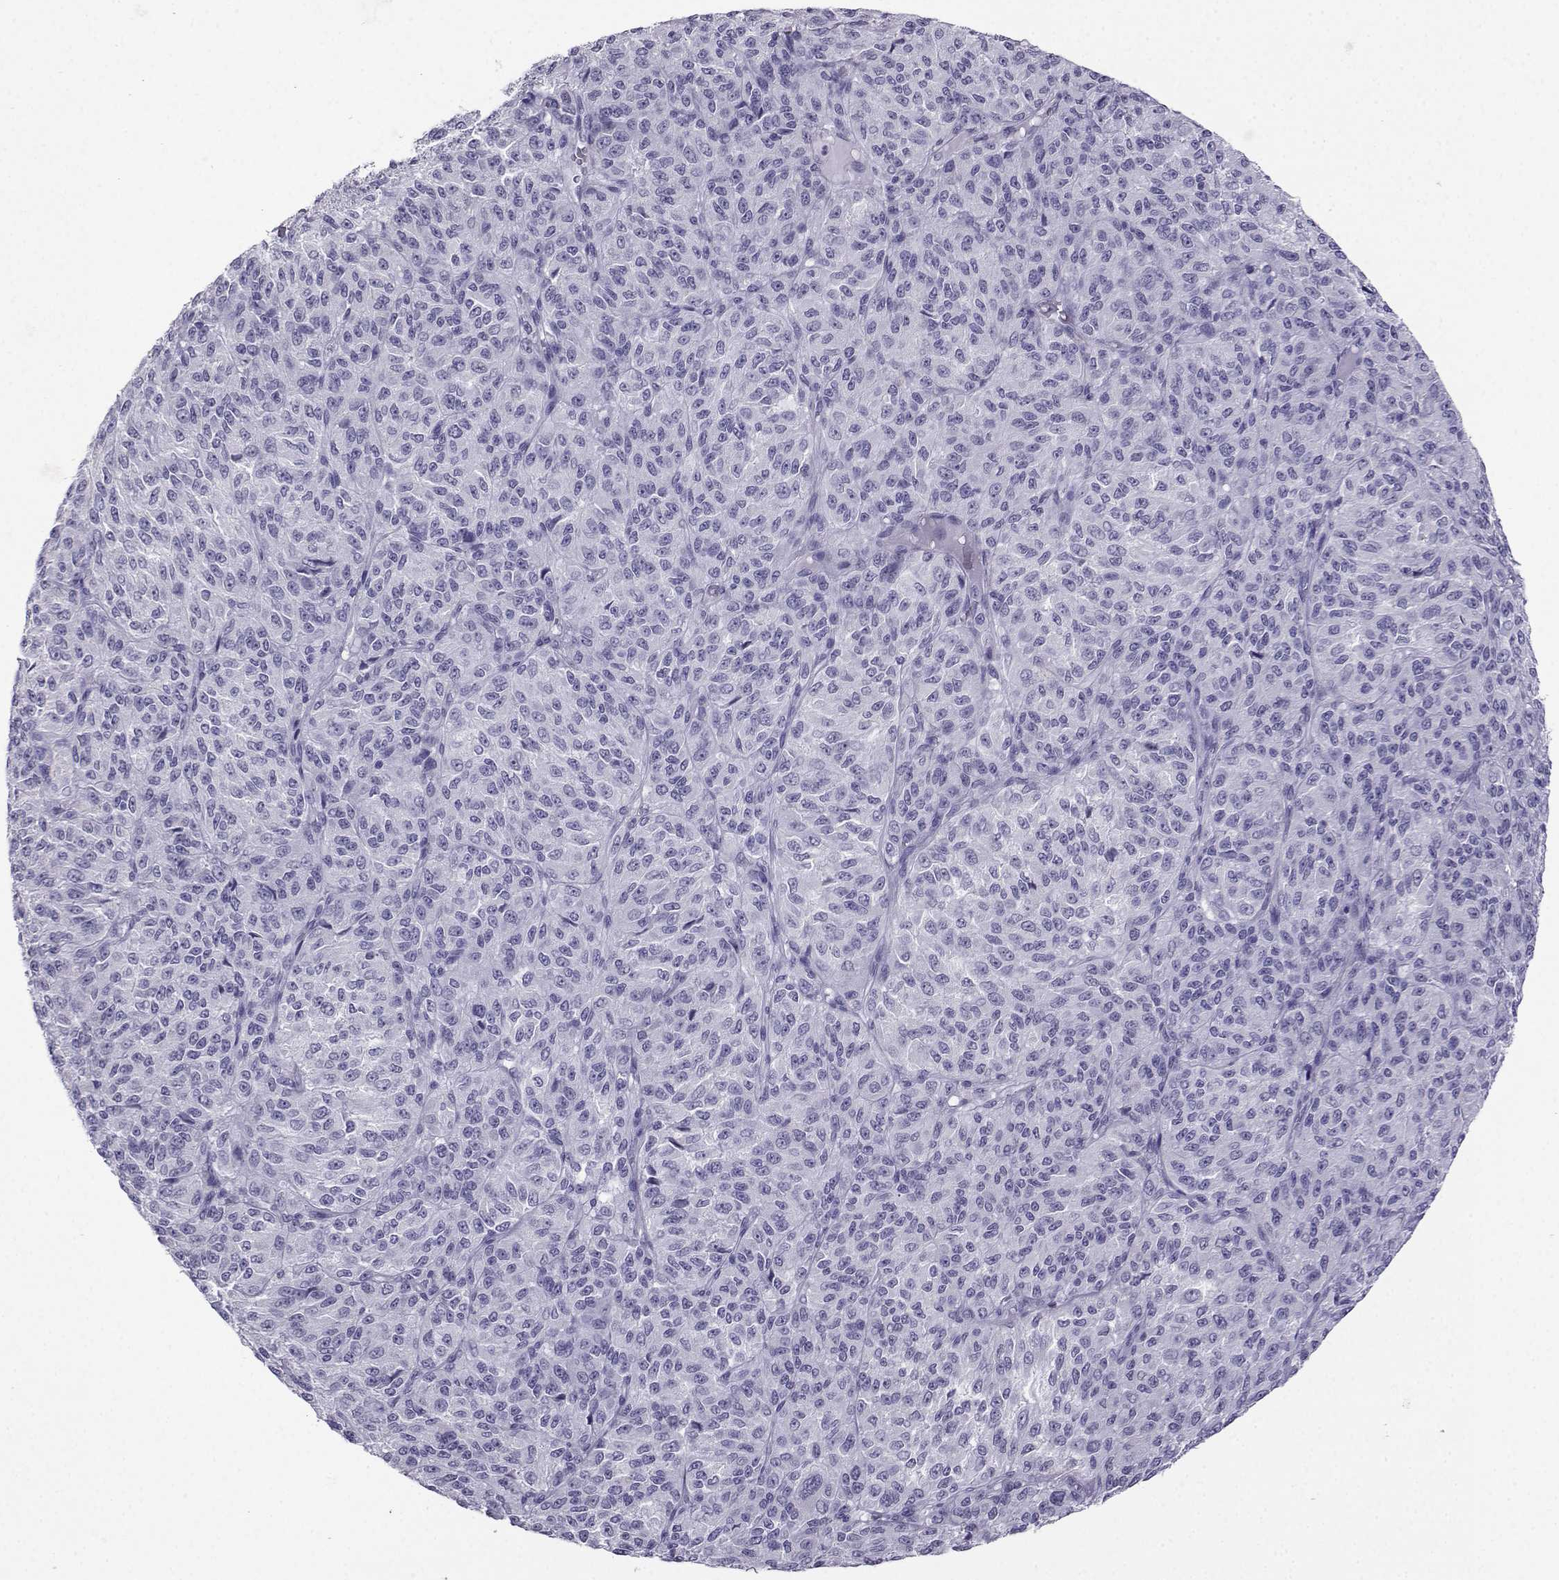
{"staining": {"intensity": "negative", "quantity": "none", "location": "none"}, "tissue": "melanoma", "cell_type": "Tumor cells", "image_type": "cancer", "snomed": [{"axis": "morphology", "description": "Malignant melanoma, Metastatic site"}, {"axis": "topography", "description": "Brain"}], "caption": "A high-resolution image shows immunohistochemistry staining of melanoma, which demonstrates no significant positivity in tumor cells.", "gene": "KIF17", "patient": {"sex": "female", "age": 56}}